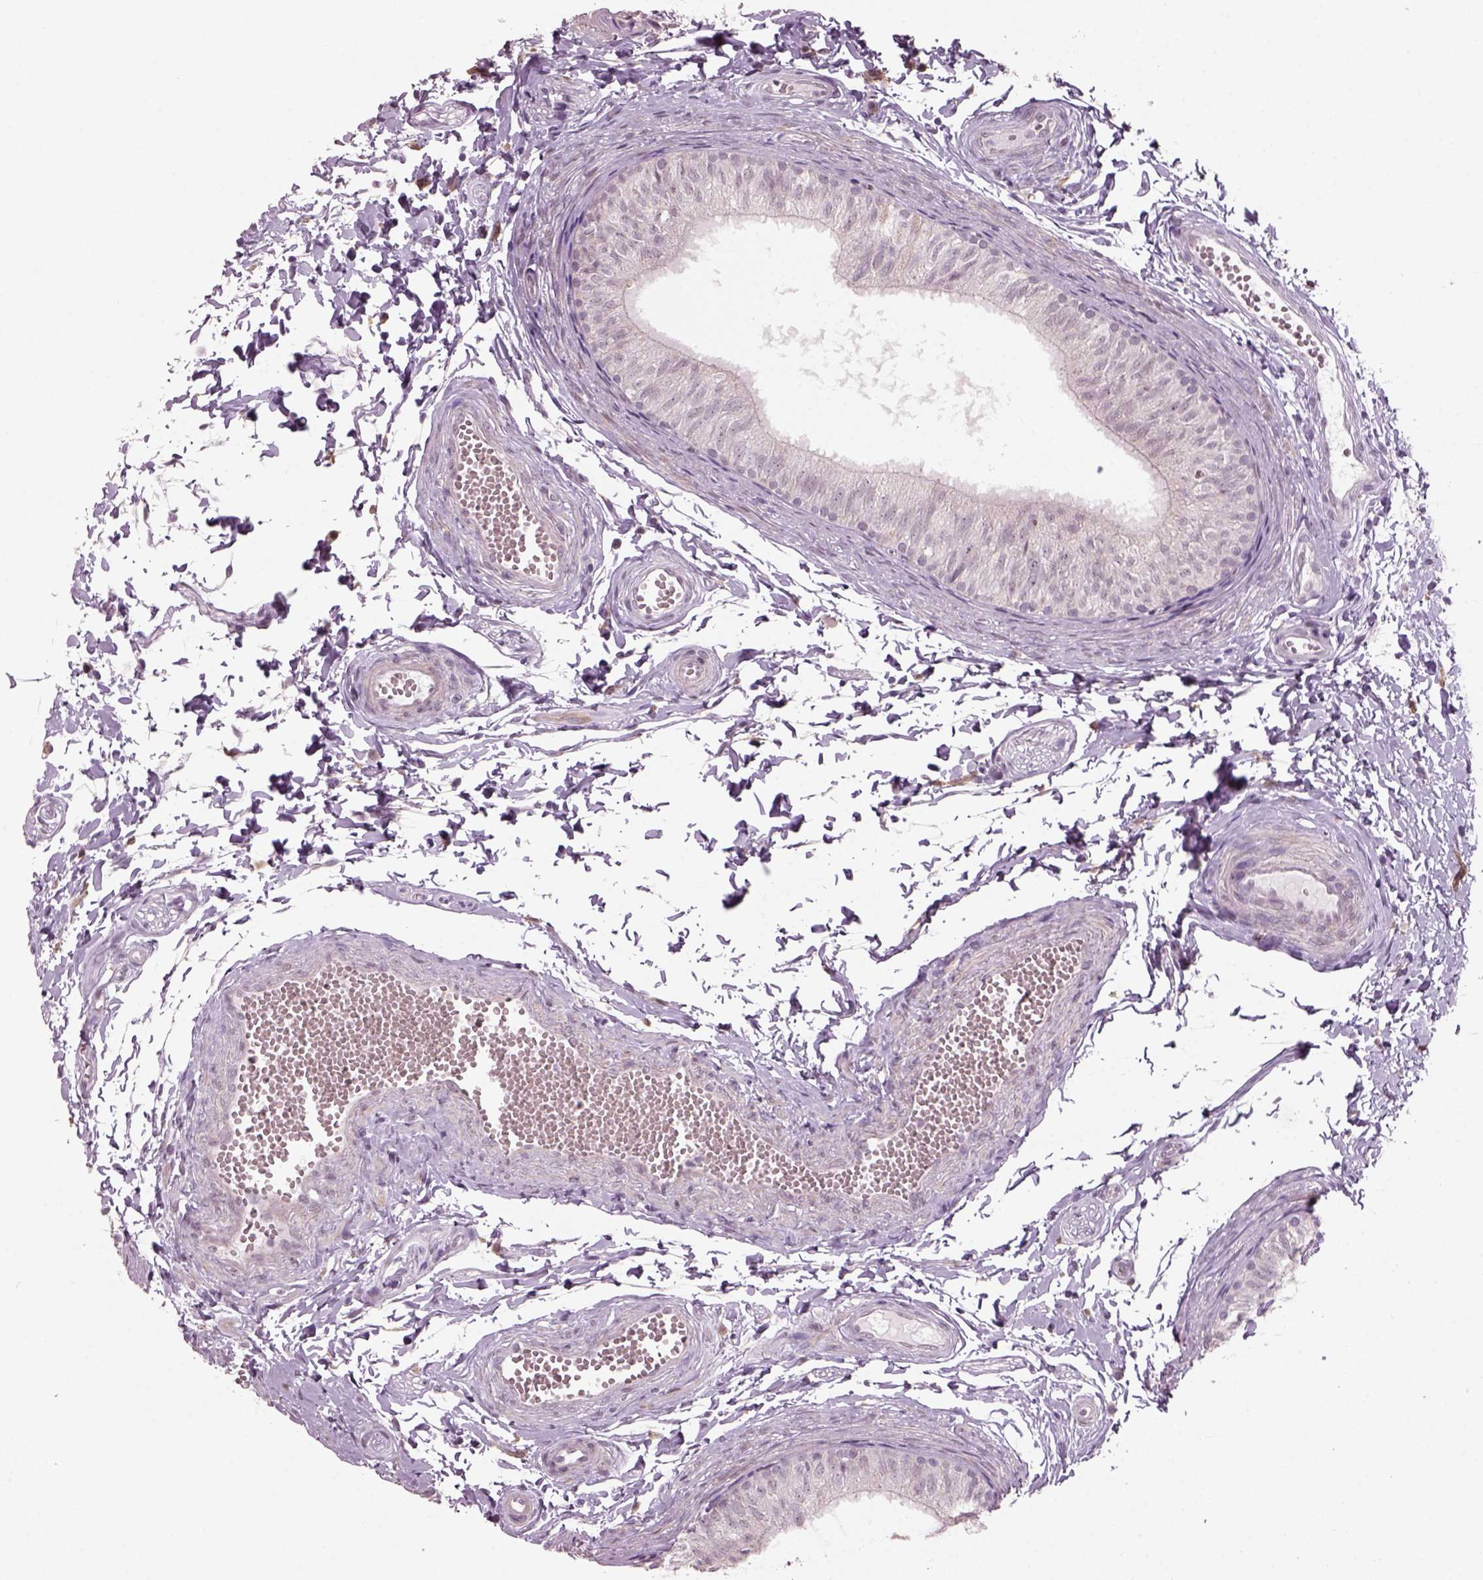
{"staining": {"intensity": "negative", "quantity": "none", "location": "none"}, "tissue": "epididymis", "cell_type": "Glandular cells", "image_type": "normal", "snomed": [{"axis": "morphology", "description": "Normal tissue, NOS"}, {"axis": "topography", "description": "Epididymis"}], "caption": "IHC image of normal human epididymis stained for a protein (brown), which reveals no positivity in glandular cells. (DAB immunohistochemistry, high magnification).", "gene": "NAT8B", "patient": {"sex": "male", "age": 22}}